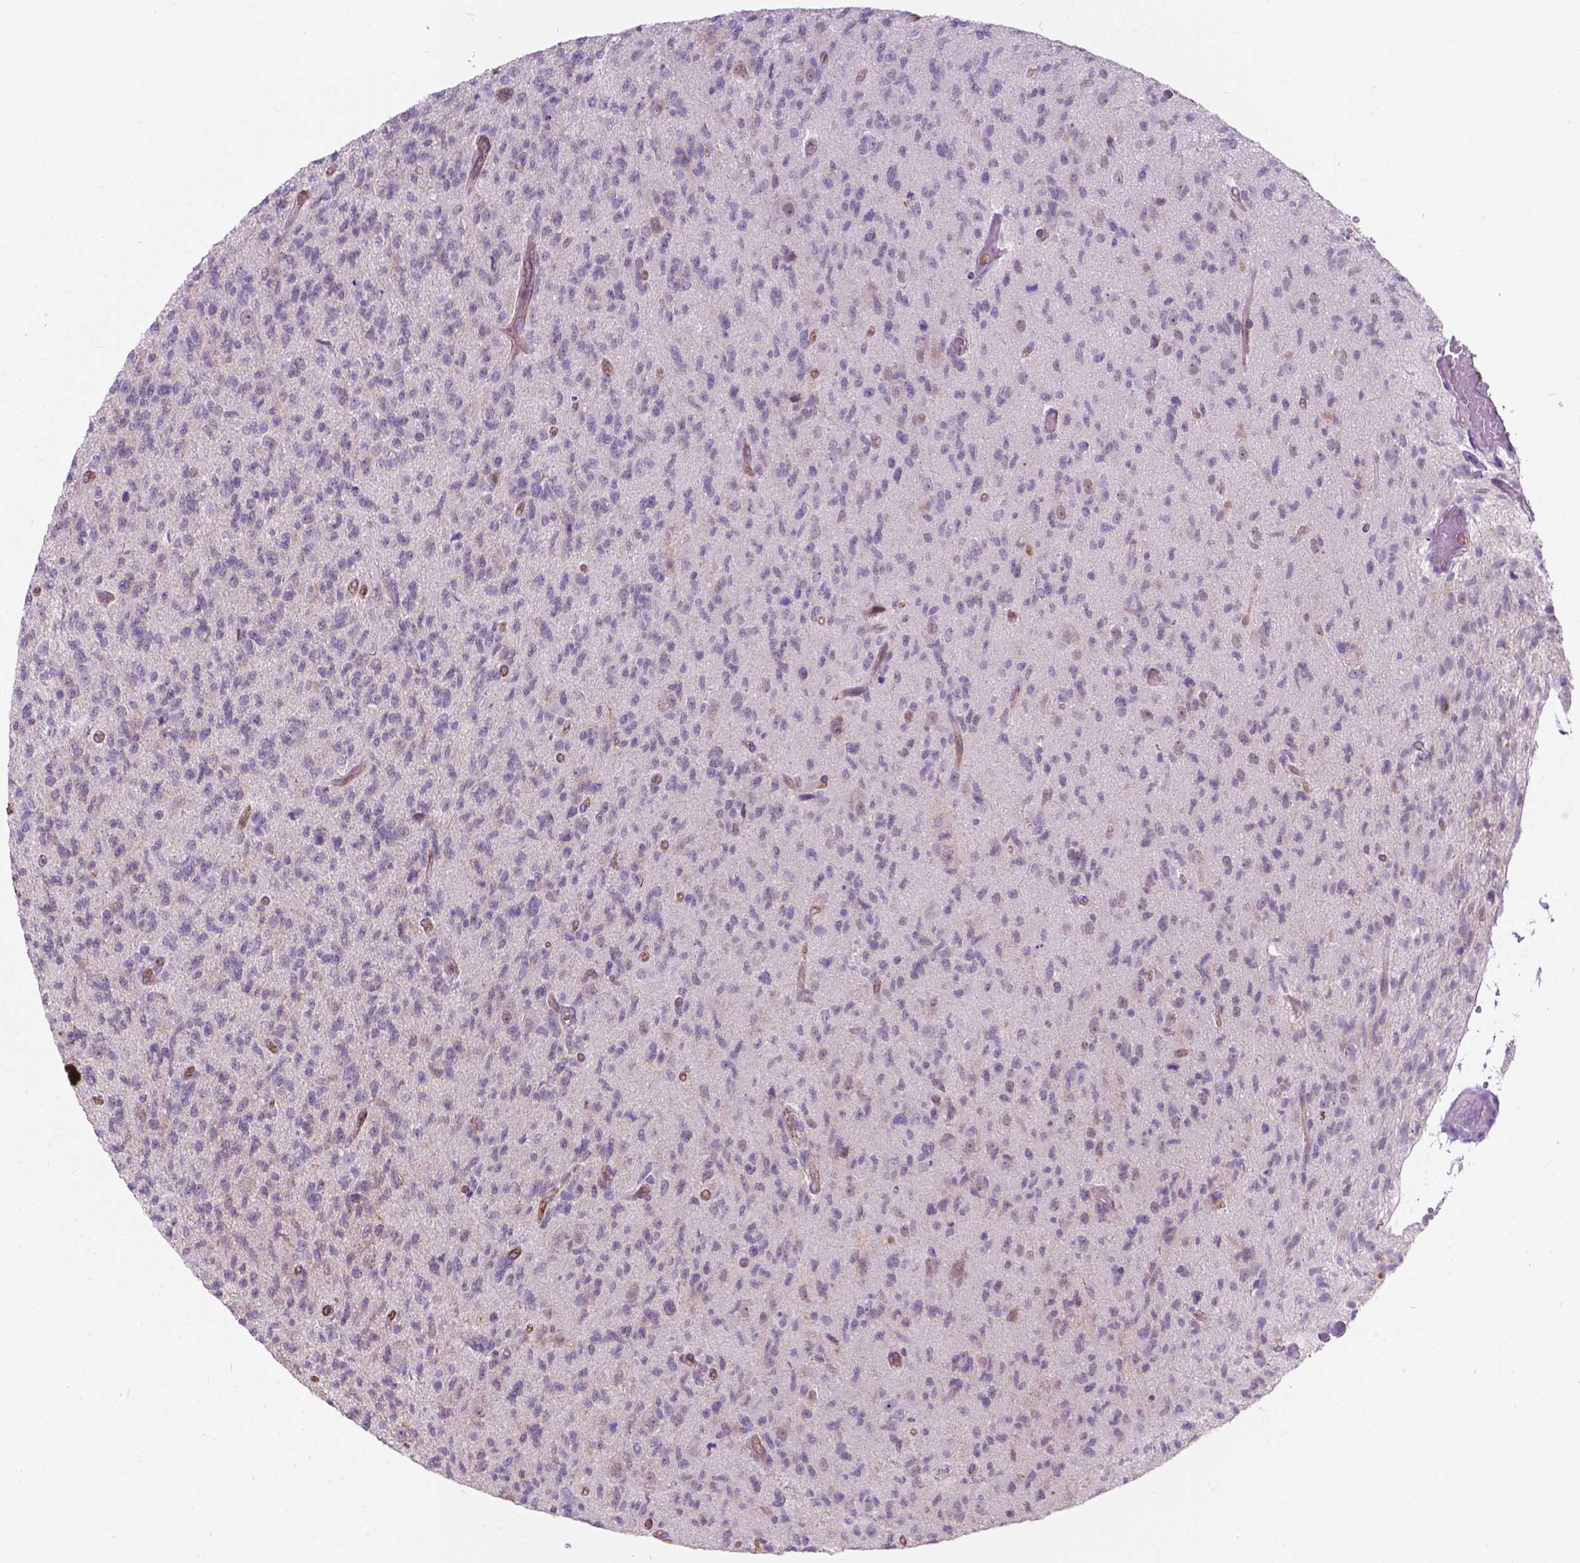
{"staining": {"intensity": "negative", "quantity": "none", "location": "none"}, "tissue": "glioma", "cell_type": "Tumor cells", "image_type": "cancer", "snomed": [{"axis": "morphology", "description": "Glioma, malignant, High grade"}, {"axis": "topography", "description": "Brain"}], "caption": "Tumor cells are negative for brown protein staining in glioma.", "gene": "KIAA0040", "patient": {"sex": "male", "age": 56}}